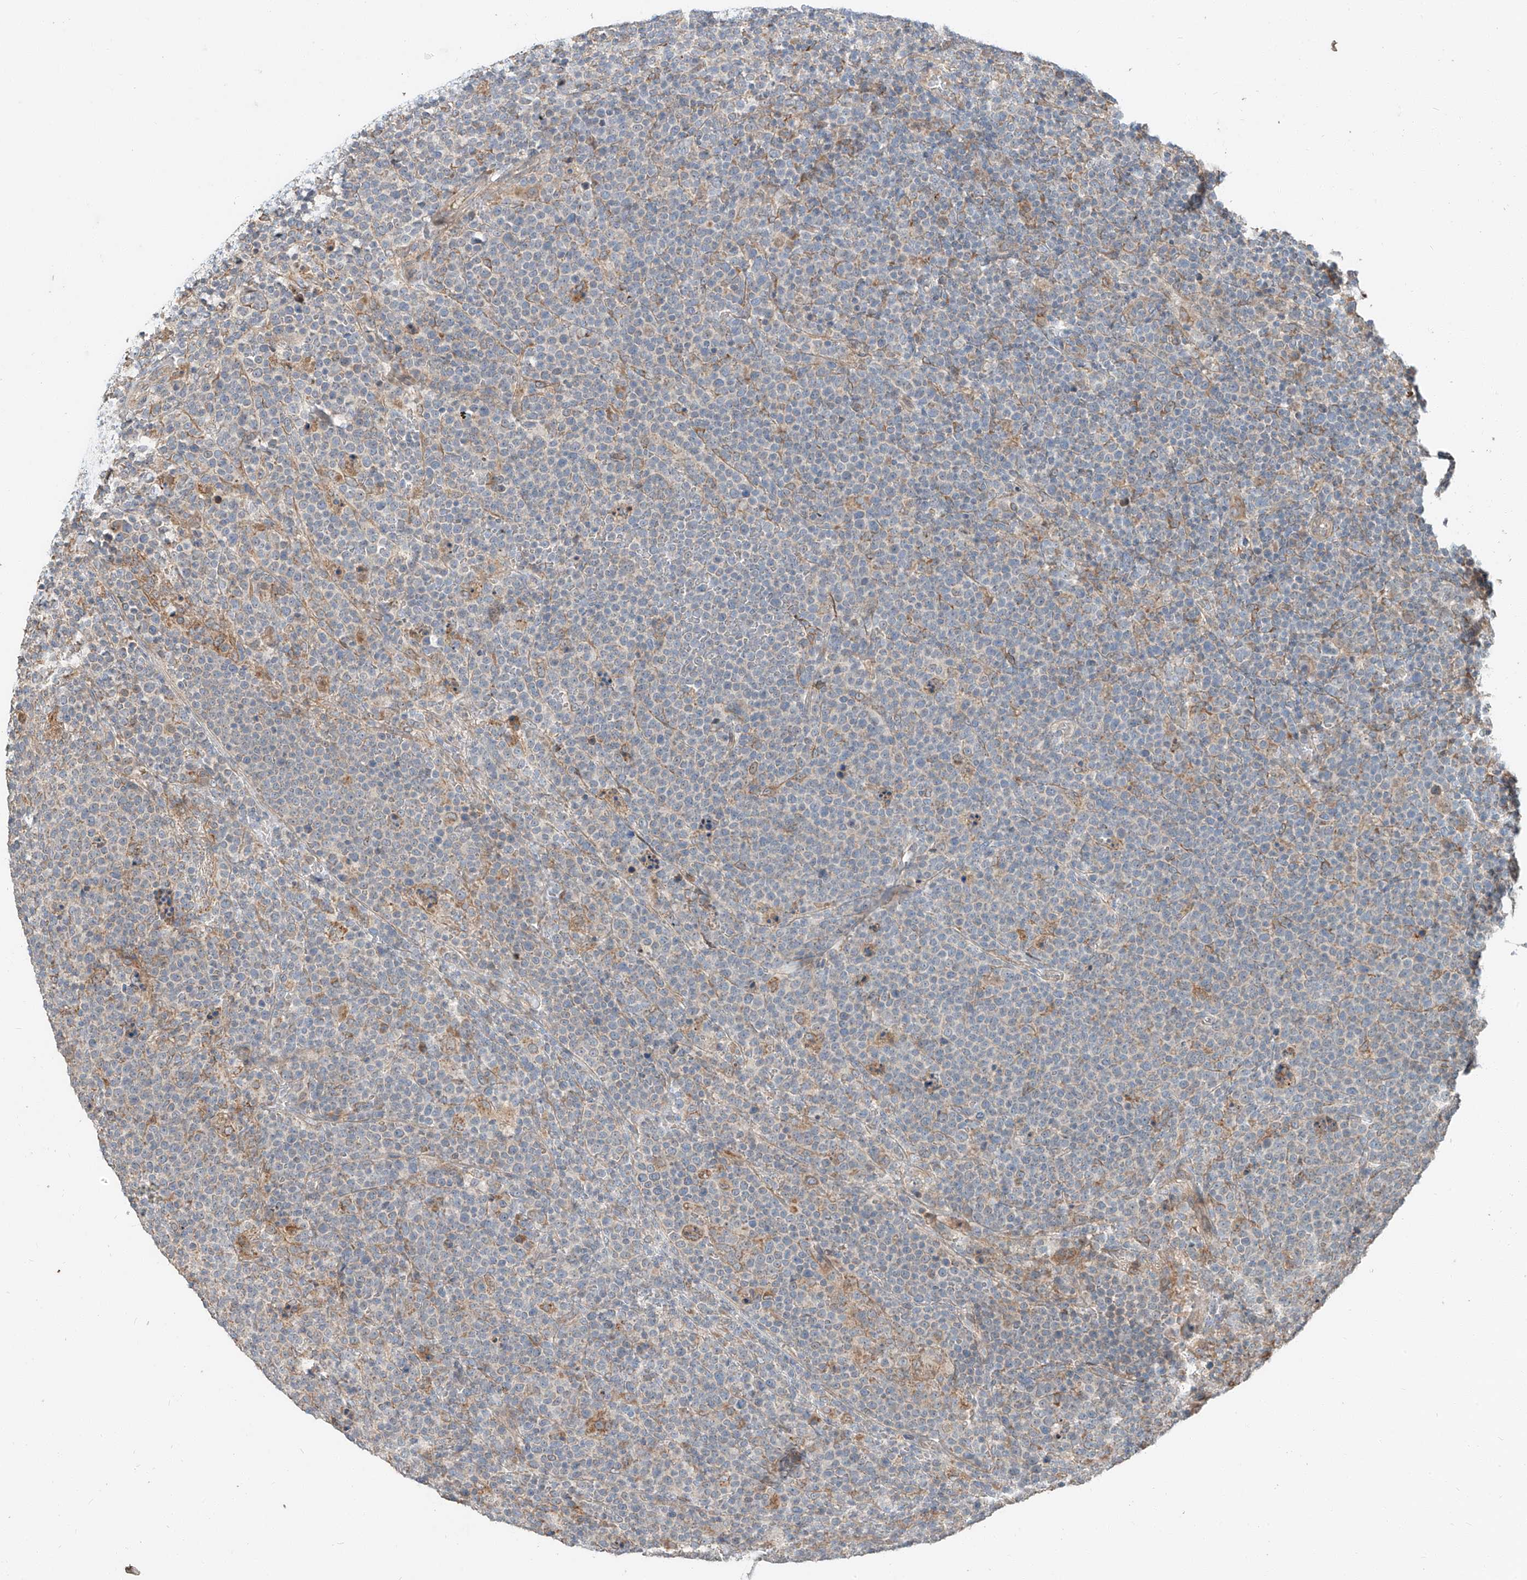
{"staining": {"intensity": "negative", "quantity": "none", "location": "none"}, "tissue": "lymphoma", "cell_type": "Tumor cells", "image_type": "cancer", "snomed": [{"axis": "morphology", "description": "Malignant lymphoma, non-Hodgkin's type, High grade"}, {"axis": "topography", "description": "Lymph node"}], "caption": "Protein analysis of malignant lymphoma, non-Hodgkin's type (high-grade) demonstrates no significant expression in tumor cells.", "gene": "STX19", "patient": {"sex": "male", "age": 61}}